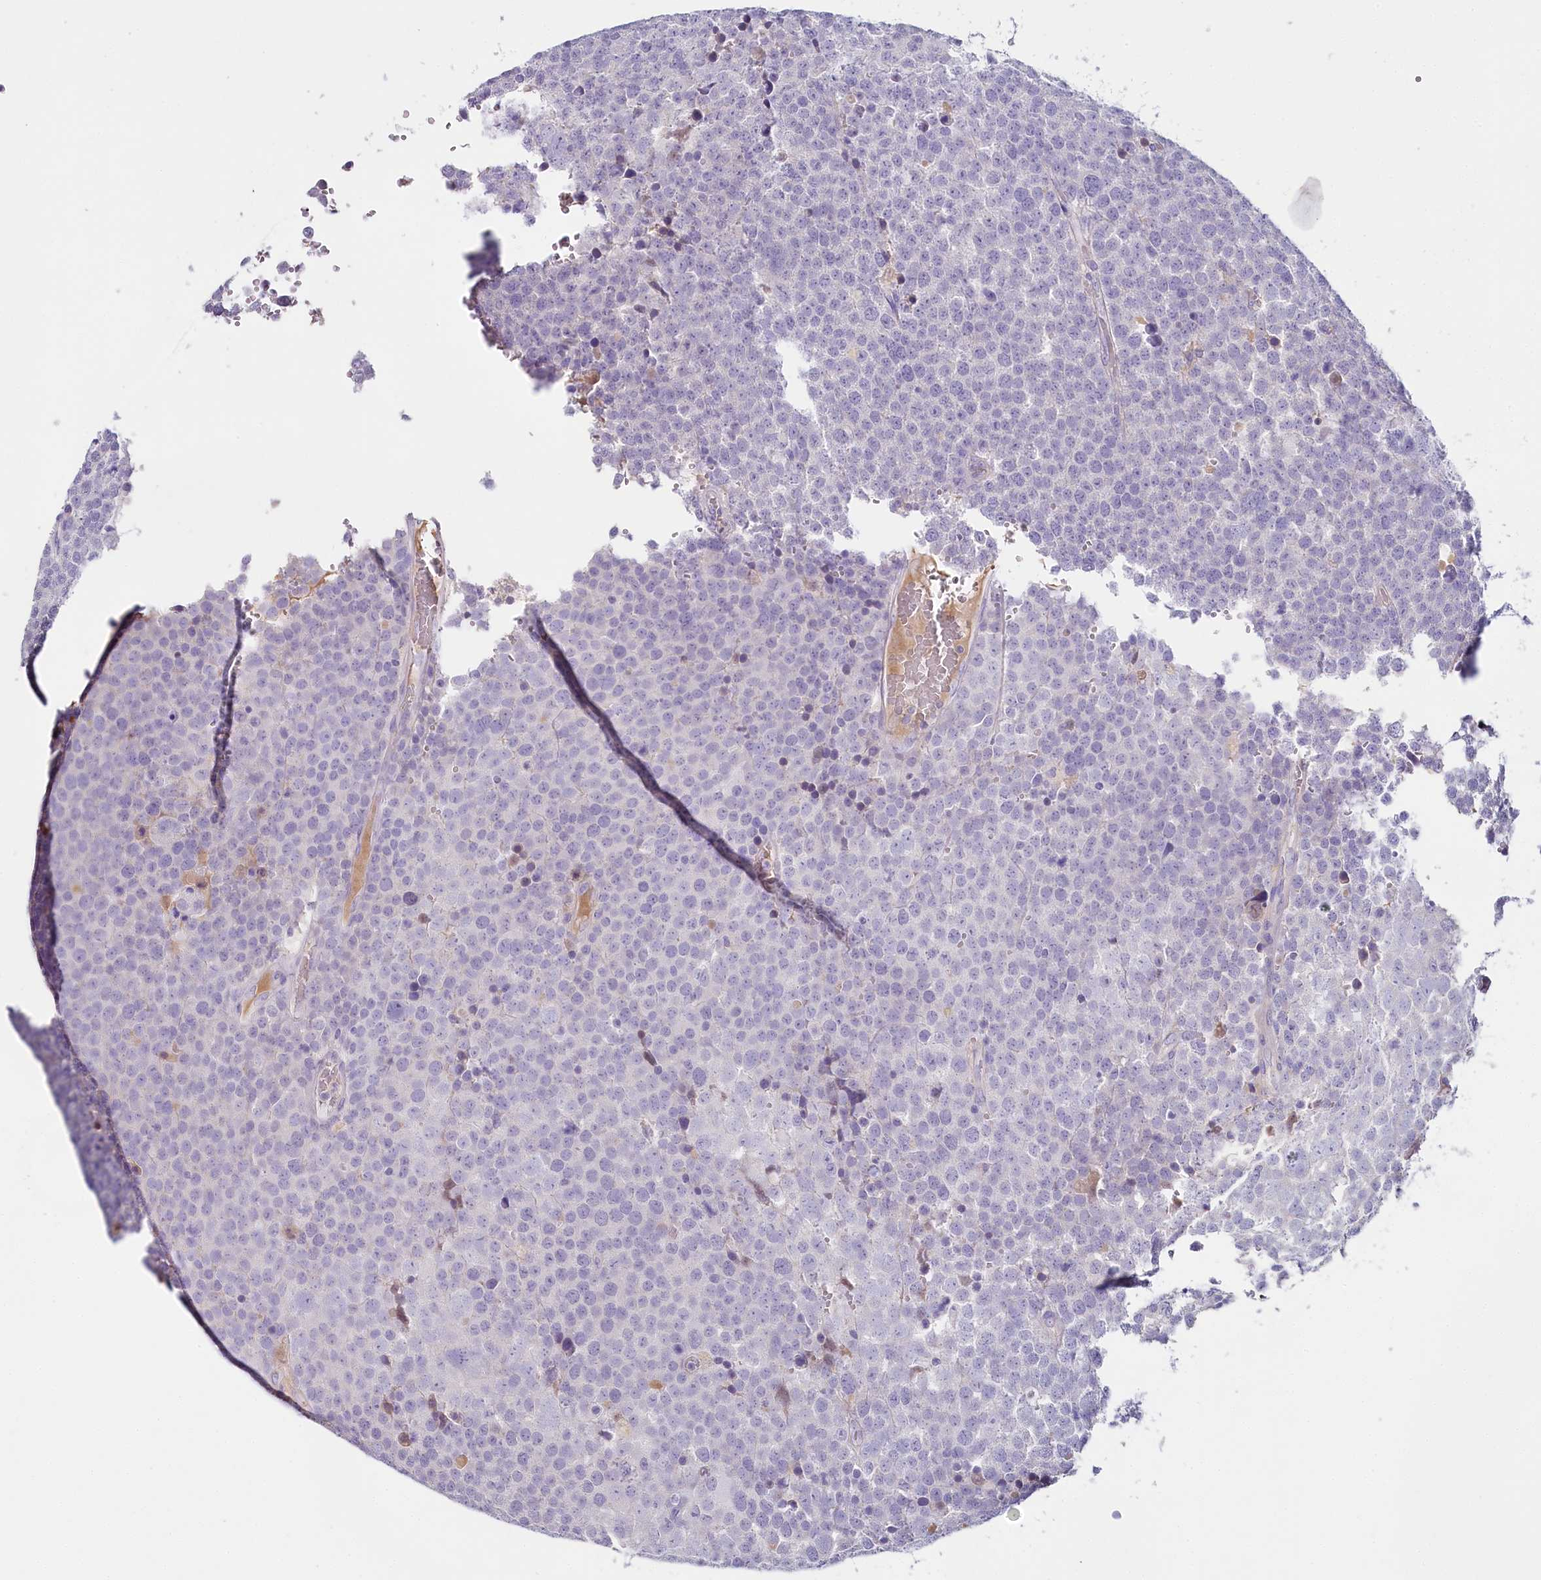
{"staining": {"intensity": "negative", "quantity": "none", "location": "none"}, "tissue": "testis cancer", "cell_type": "Tumor cells", "image_type": "cancer", "snomed": [{"axis": "morphology", "description": "Seminoma, NOS"}, {"axis": "topography", "description": "Testis"}], "caption": "The histopathology image exhibits no significant positivity in tumor cells of seminoma (testis).", "gene": "HPD", "patient": {"sex": "male", "age": 71}}